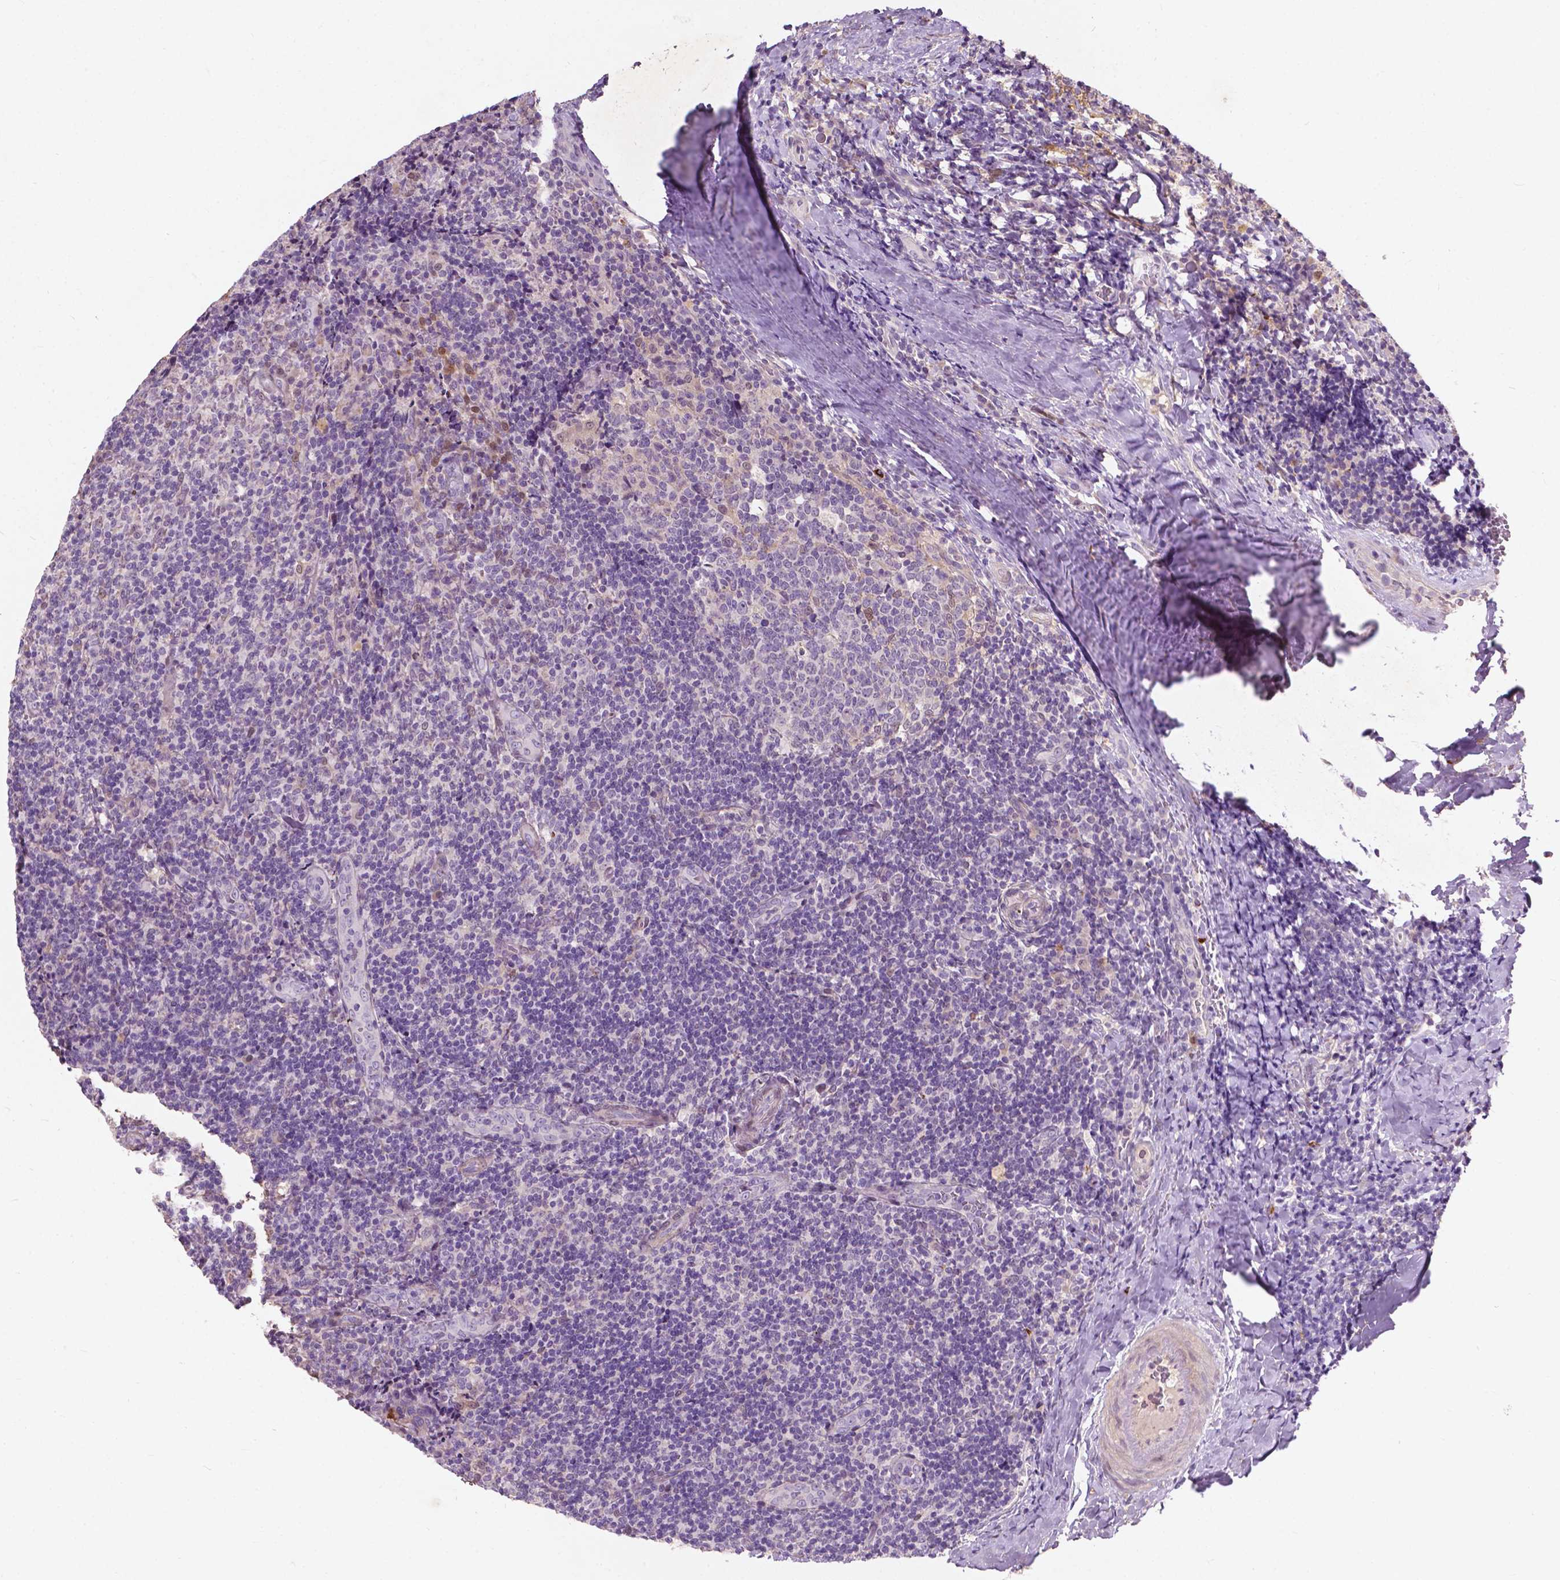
{"staining": {"intensity": "negative", "quantity": "none", "location": "none"}, "tissue": "tonsil", "cell_type": "Germinal center cells", "image_type": "normal", "snomed": [{"axis": "morphology", "description": "Normal tissue, NOS"}, {"axis": "topography", "description": "Tonsil"}], "caption": "Photomicrograph shows no significant protein expression in germinal center cells of normal tonsil. (DAB immunohistochemistry (IHC) visualized using brightfield microscopy, high magnification).", "gene": "GPR37", "patient": {"sex": "male", "age": 17}}